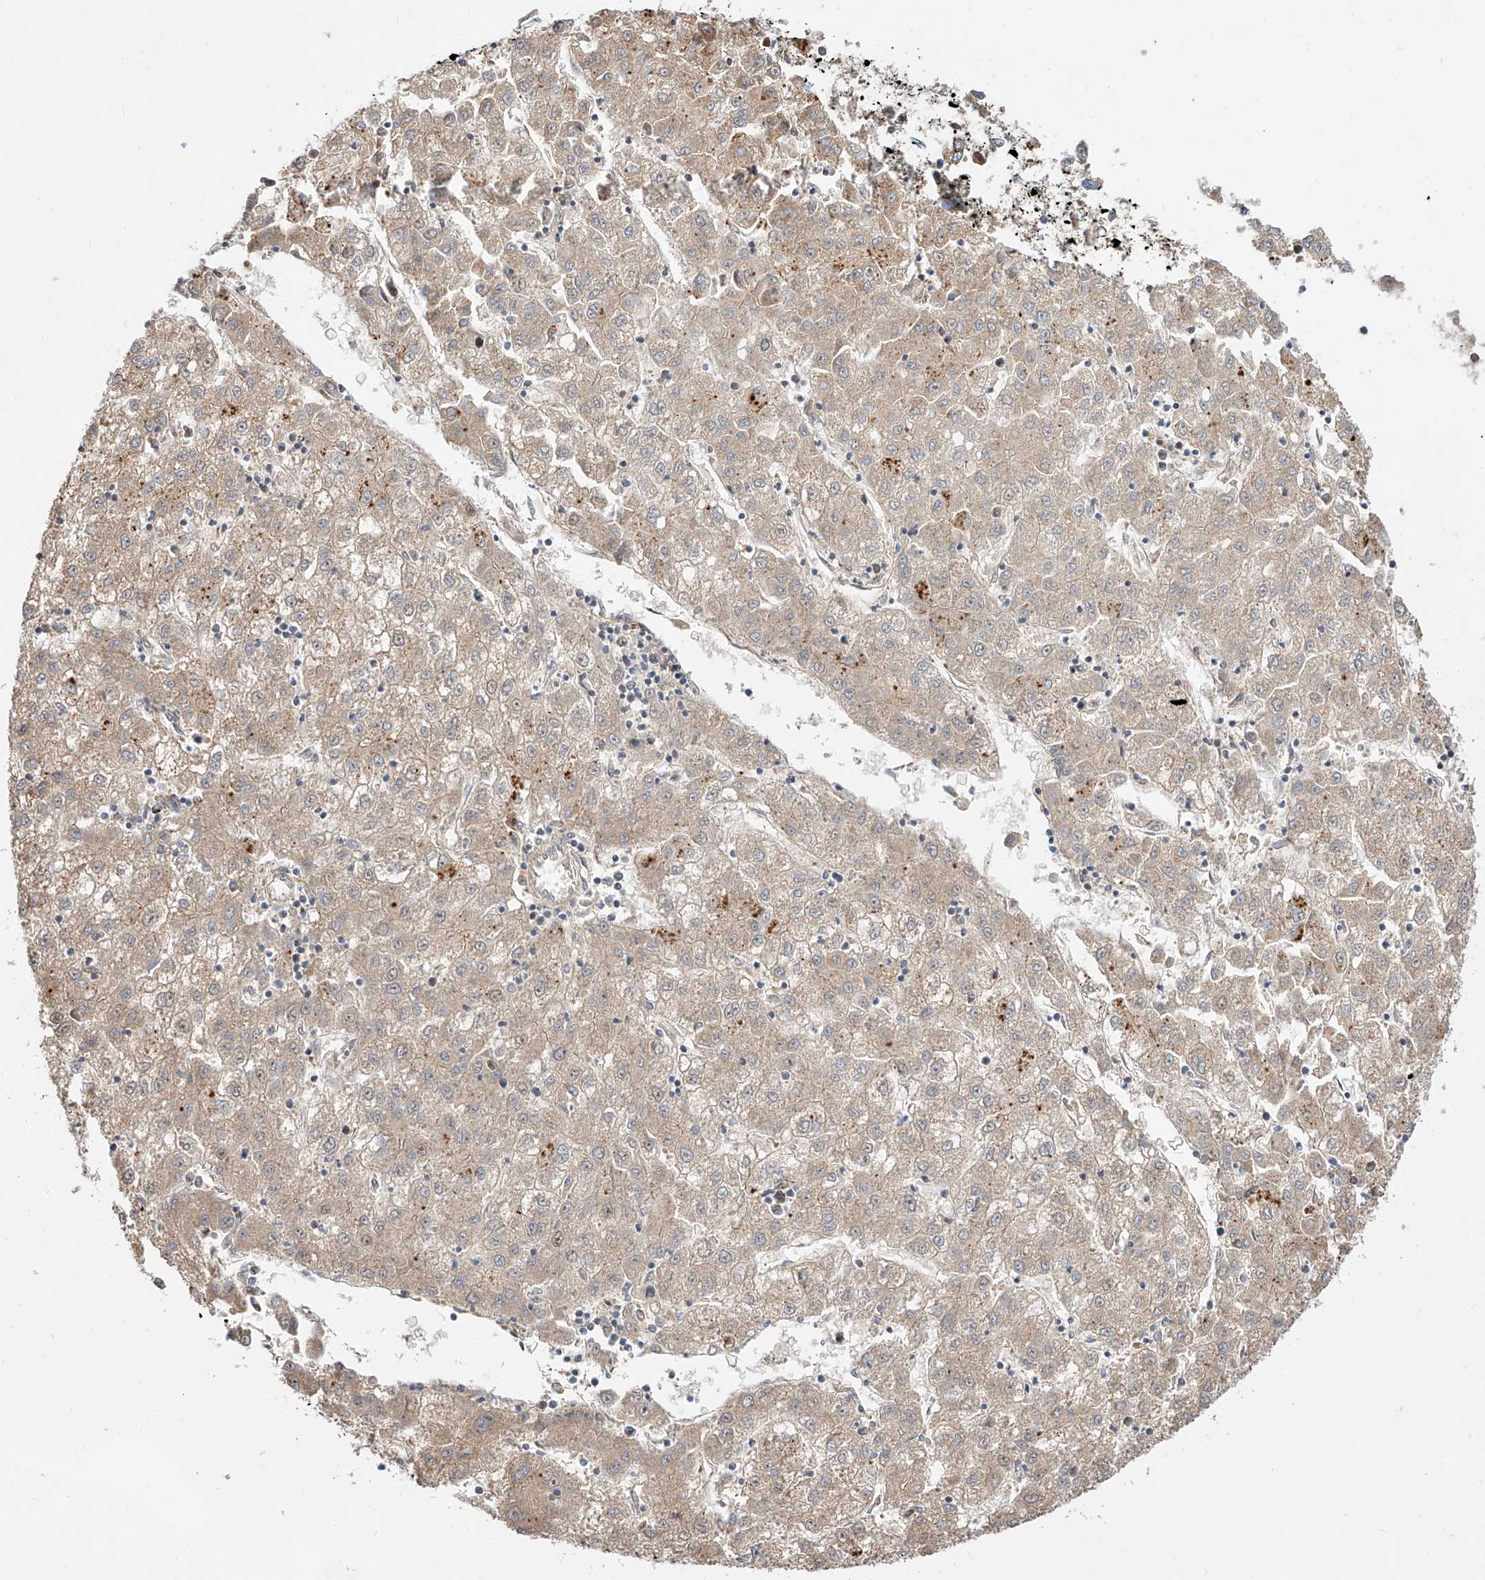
{"staining": {"intensity": "negative", "quantity": "none", "location": "none"}, "tissue": "liver cancer", "cell_type": "Tumor cells", "image_type": "cancer", "snomed": [{"axis": "morphology", "description": "Carcinoma, Hepatocellular, NOS"}, {"axis": "topography", "description": "Liver"}], "caption": "Immunohistochemistry (IHC) histopathology image of human liver hepatocellular carcinoma stained for a protein (brown), which demonstrates no positivity in tumor cells.", "gene": "DIRAS3", "patient": {"sex": "male", "age": 72}}